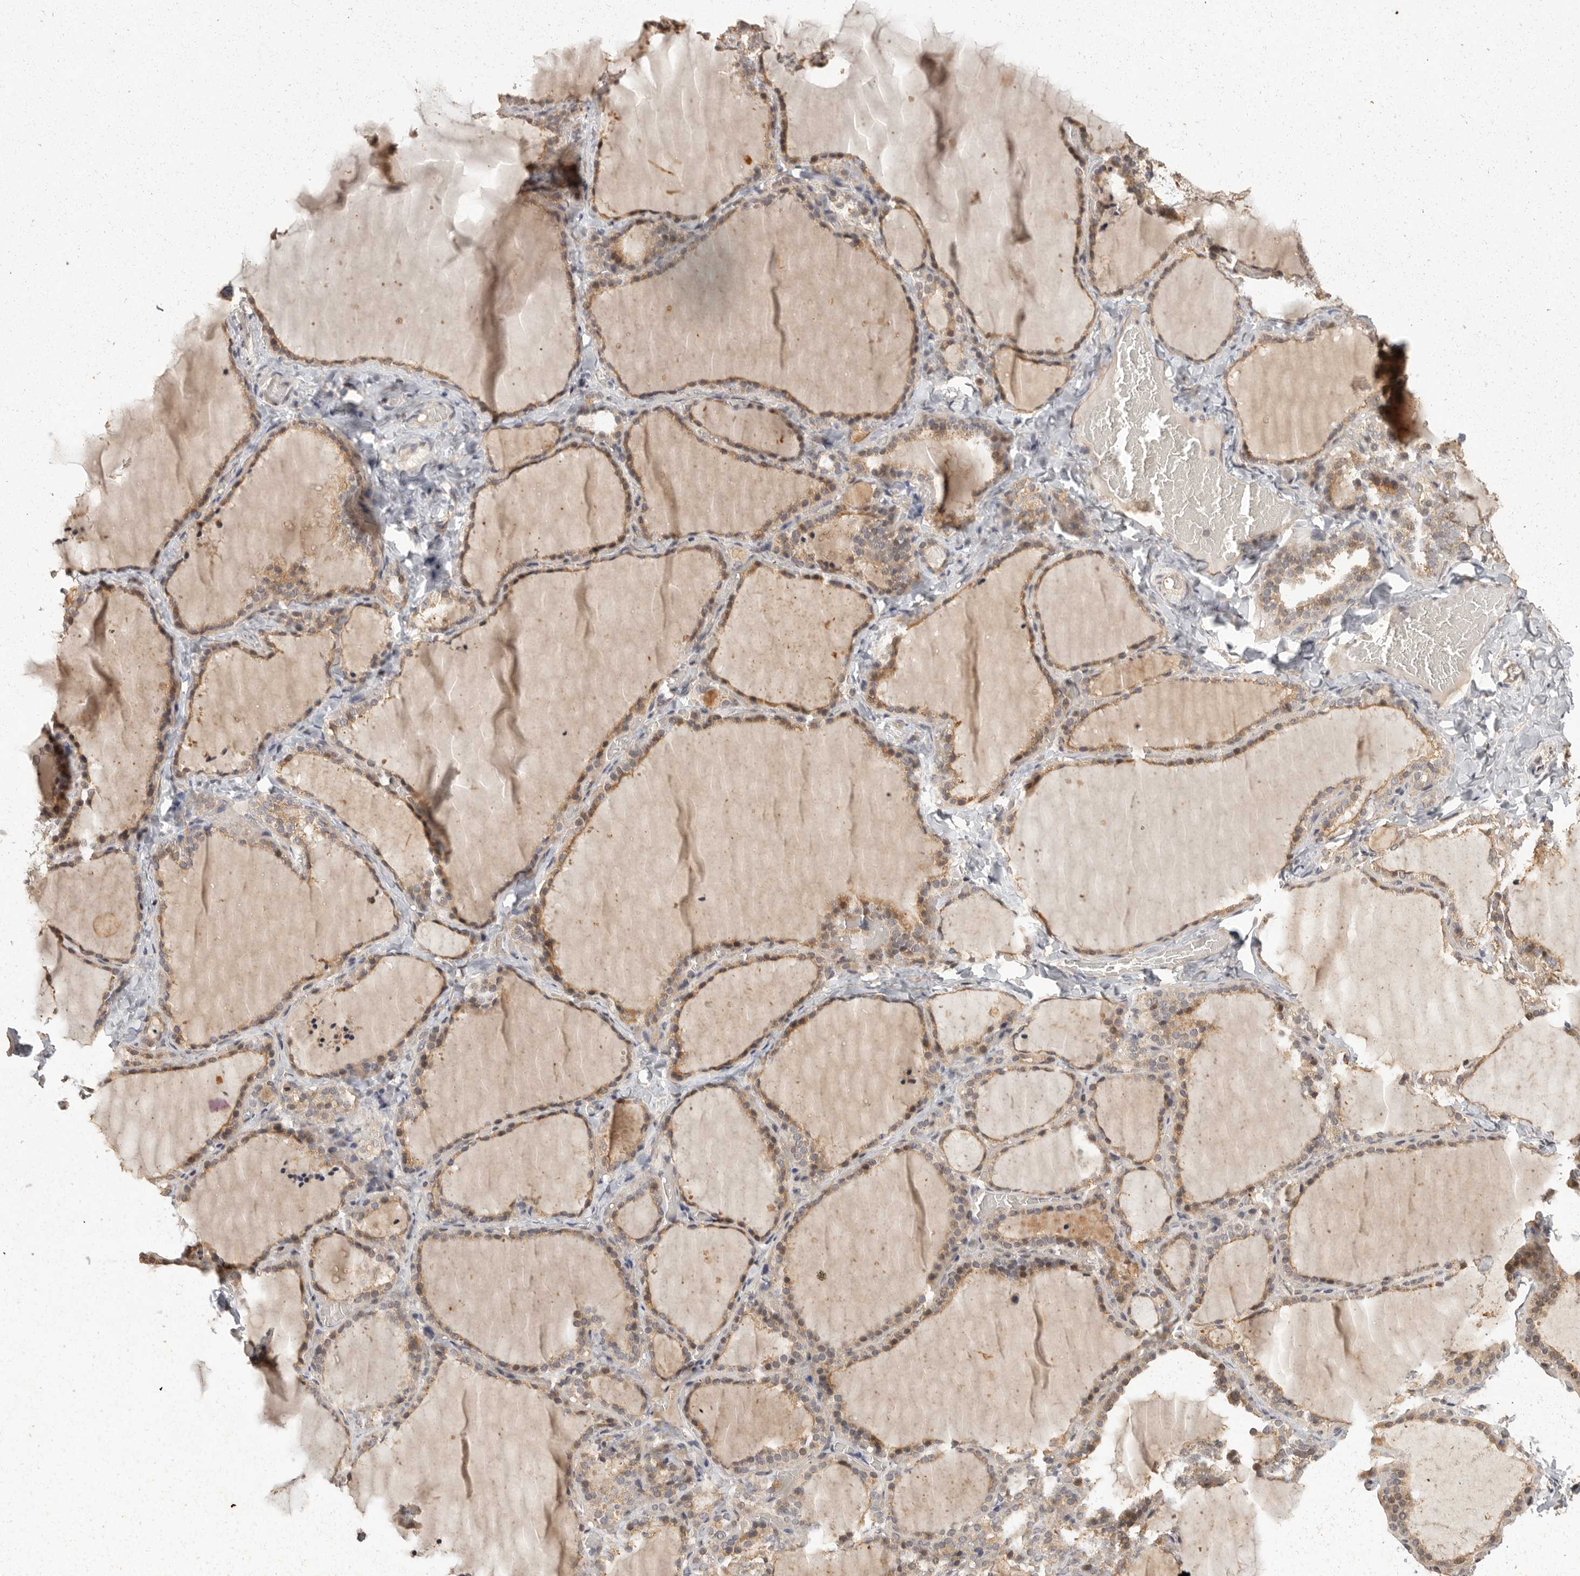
{"staining": {"intensity": "moderate", "quantity": ">75%", "location": "cytoplasmic/membranous"}, "tissue": "thyroid gland", "cell_type": "Glandular cells", "image_type": "normal", "snomed": [{"axis": "morphology", "description": "Normal tissue, NOS"}, {"axis": "topography", "description": "Thyroid gland"}], "caption": "IHC image of unremarkable thyroid gland stained for a protein (brown), which demonstrates medium levels of moderate cytoplasmic/membranous positivity in approximately >75% of glandular cells.", "gene": "BAIAP2", "patient": {"sex": "female", "age": 22}}